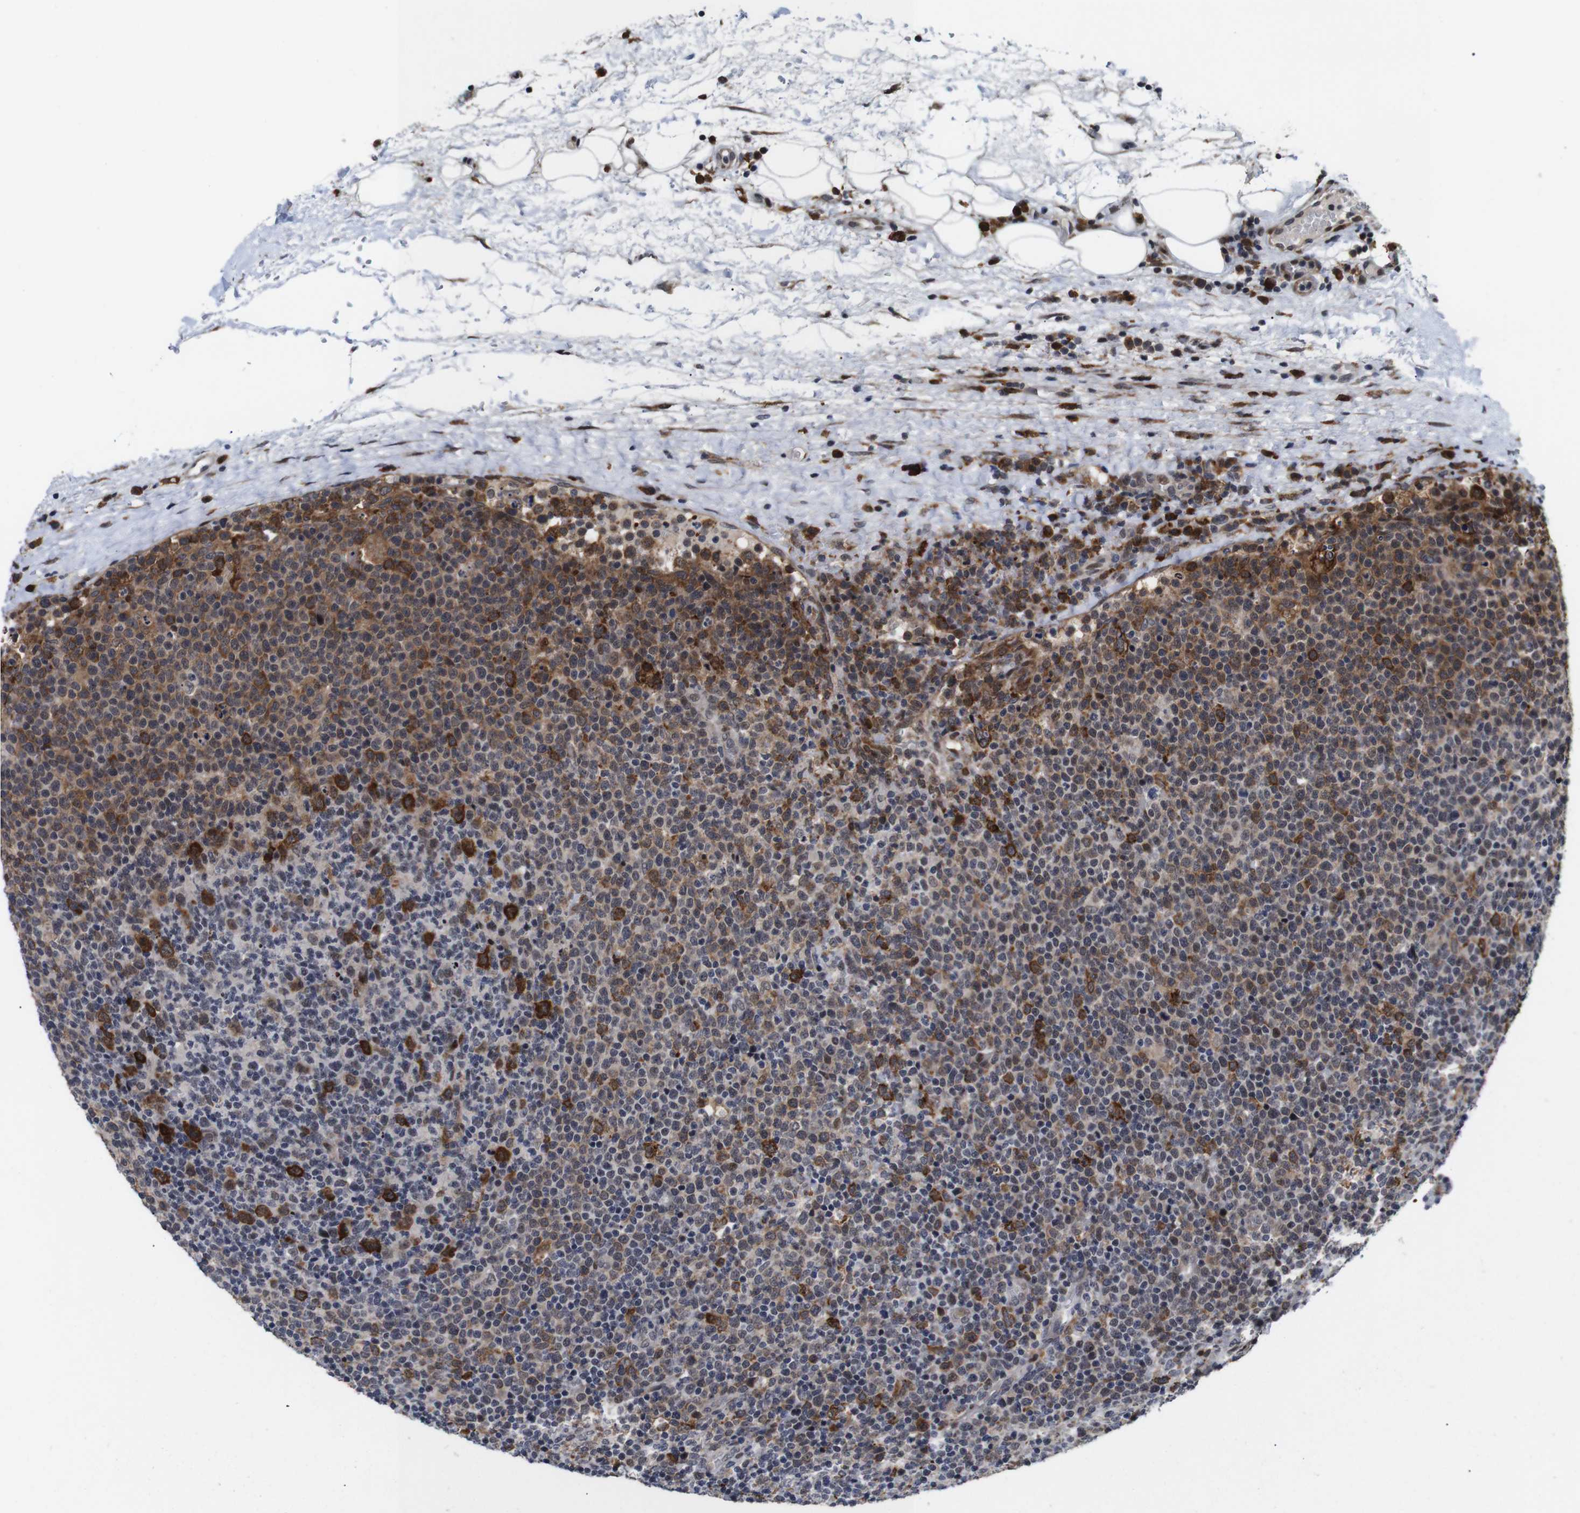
{"staining": {"intensity": "weak", "quantity": "25%-75%", "location": "cytoplasmic/membranous"}, "tissue": "lymphoma", "cell_type": "Tumor cells", "image_type": "cancer", "snomed": [{"axis": "morphology", "description": "Malignant lymphoma, non-Hodgkin's type, High grade"}, {"axis": "topography", "description": "Lymph node"}], "caption": "An immunohistochemistry histopathology image of tumor tissue is shown. Protein staining in brown highlights weak cytoplasmic/membranous positivity in high-grade malignant lymphoma, non-Hodgkin's type within tumor cells. (DAB (3,3'-diaminobenzidine) = brown stain, brightfield microscopy at high magnification).", "gene": "EIF4G1", "patient": {"sex": "male", "age": 61}}